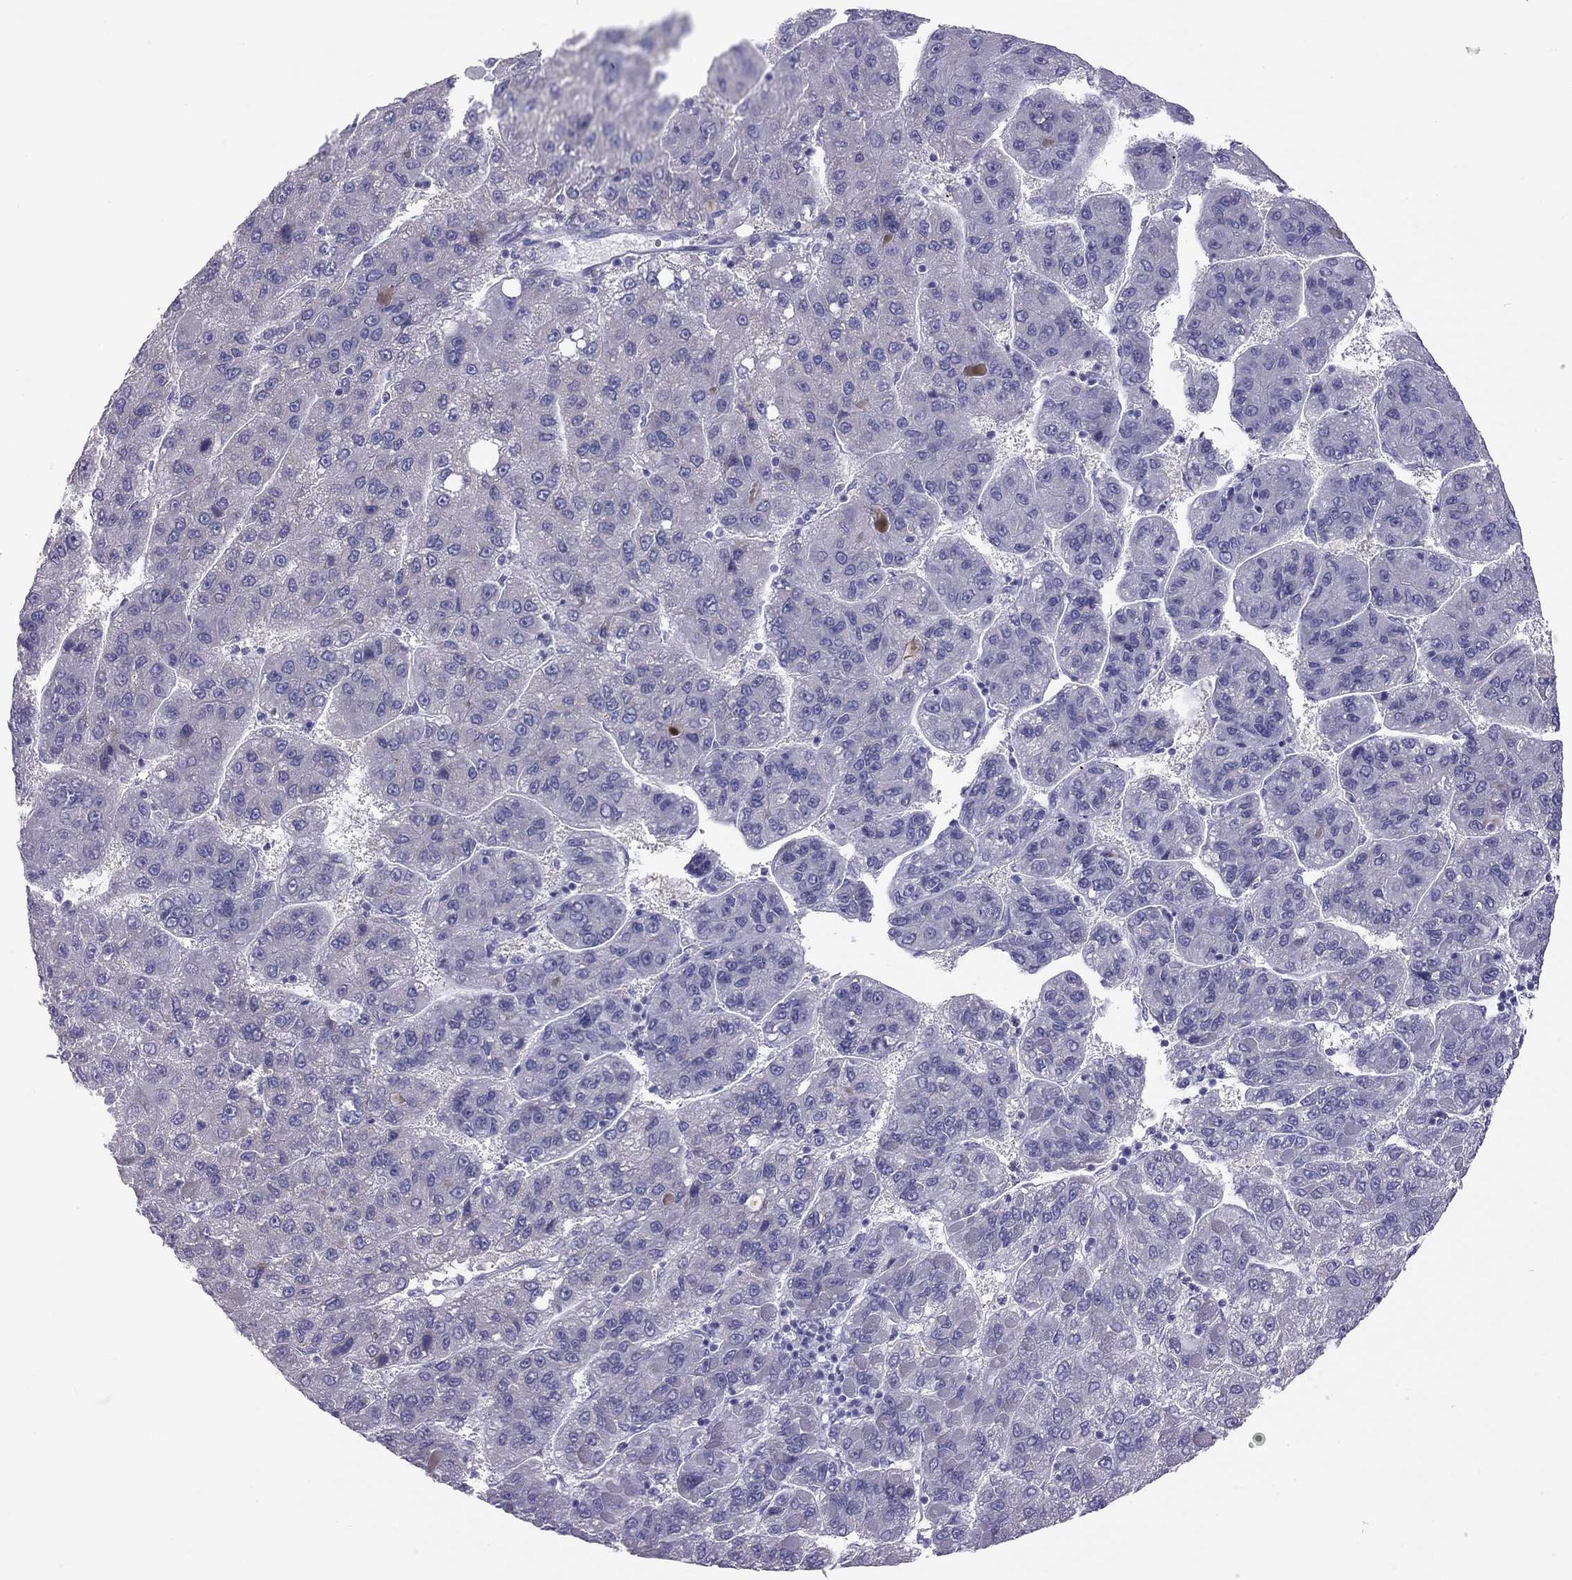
{"staining": {"intensity": "negative", "quantity": "none", "location": "none"}, "tissue": "liver cancer", "cell_type": "Tumor cells", "image_type": "cancer", "snomed": [{"axis": "morphology", "description": "Carcinoma, Hepatocellular, NOS"}, {"axis": "topography", "description": "Liver"}], "caption": "Liver hepatocellular carcinoma was stained to show a protein in brown. There is no significant expression in tumor cells.", "gene": "PSMB11", "patient": {"sex": "female", "age": 82}}